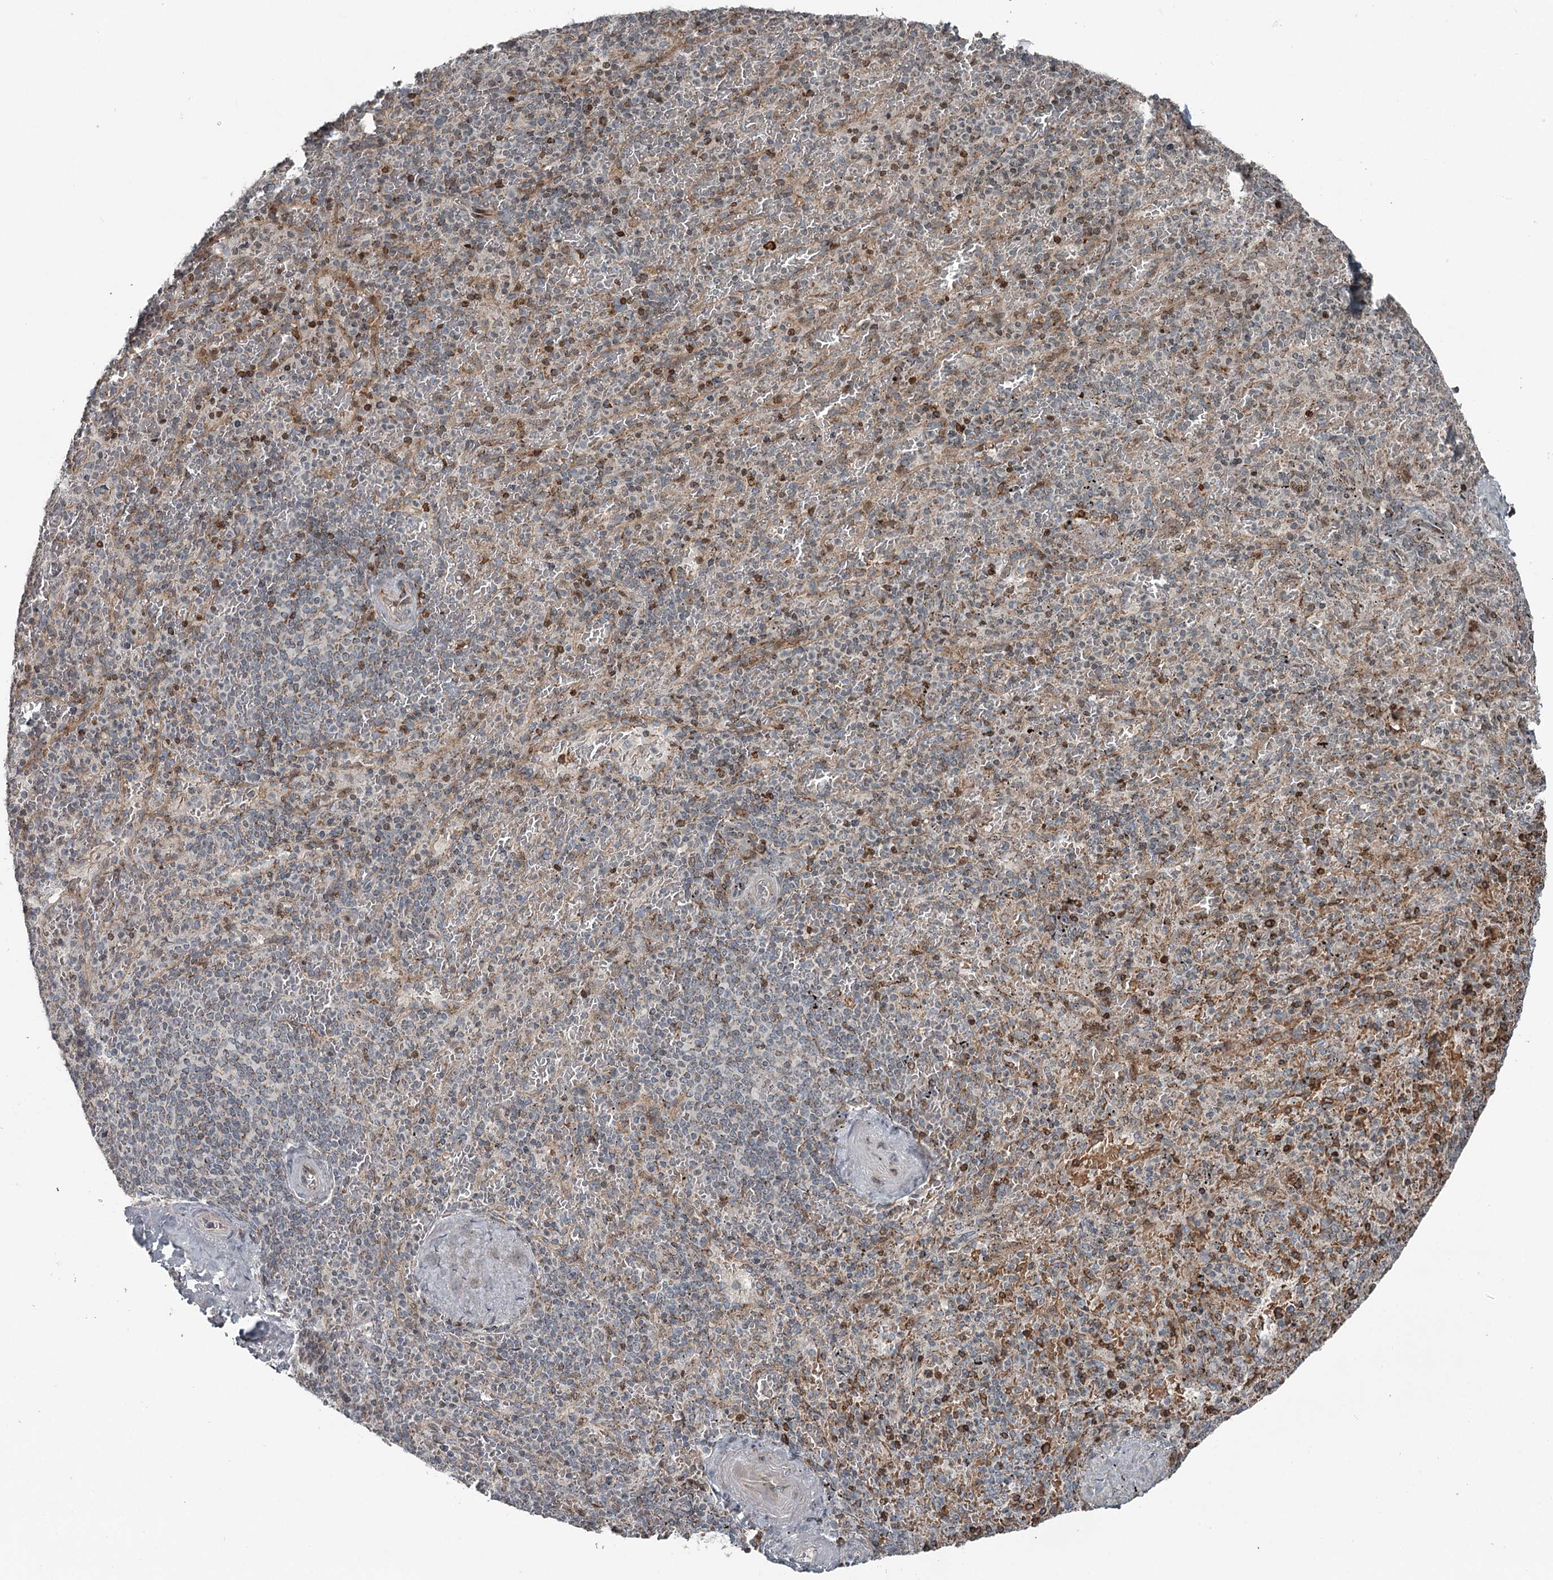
{"staining": {"intensity": "moderate", "quantity": "<25%", "location": "cytoplasmic/membranous"}, "tissue": "spleen", "cell_type": "Cells in red pulp", "image_type": "normal", "snomed": [{"axis": "morphology", "description": "Normal tissue, NOS"}, {"axis": "topography", "description": "Spleen"}], "caption": "The micrograph displays a brown stain indicating the presence of a protein in the cytoplasmic/membranous of cells in red pulp in spleen.", "gene": "RASSF8", "patient": {"sex": "male", "age": 82}}